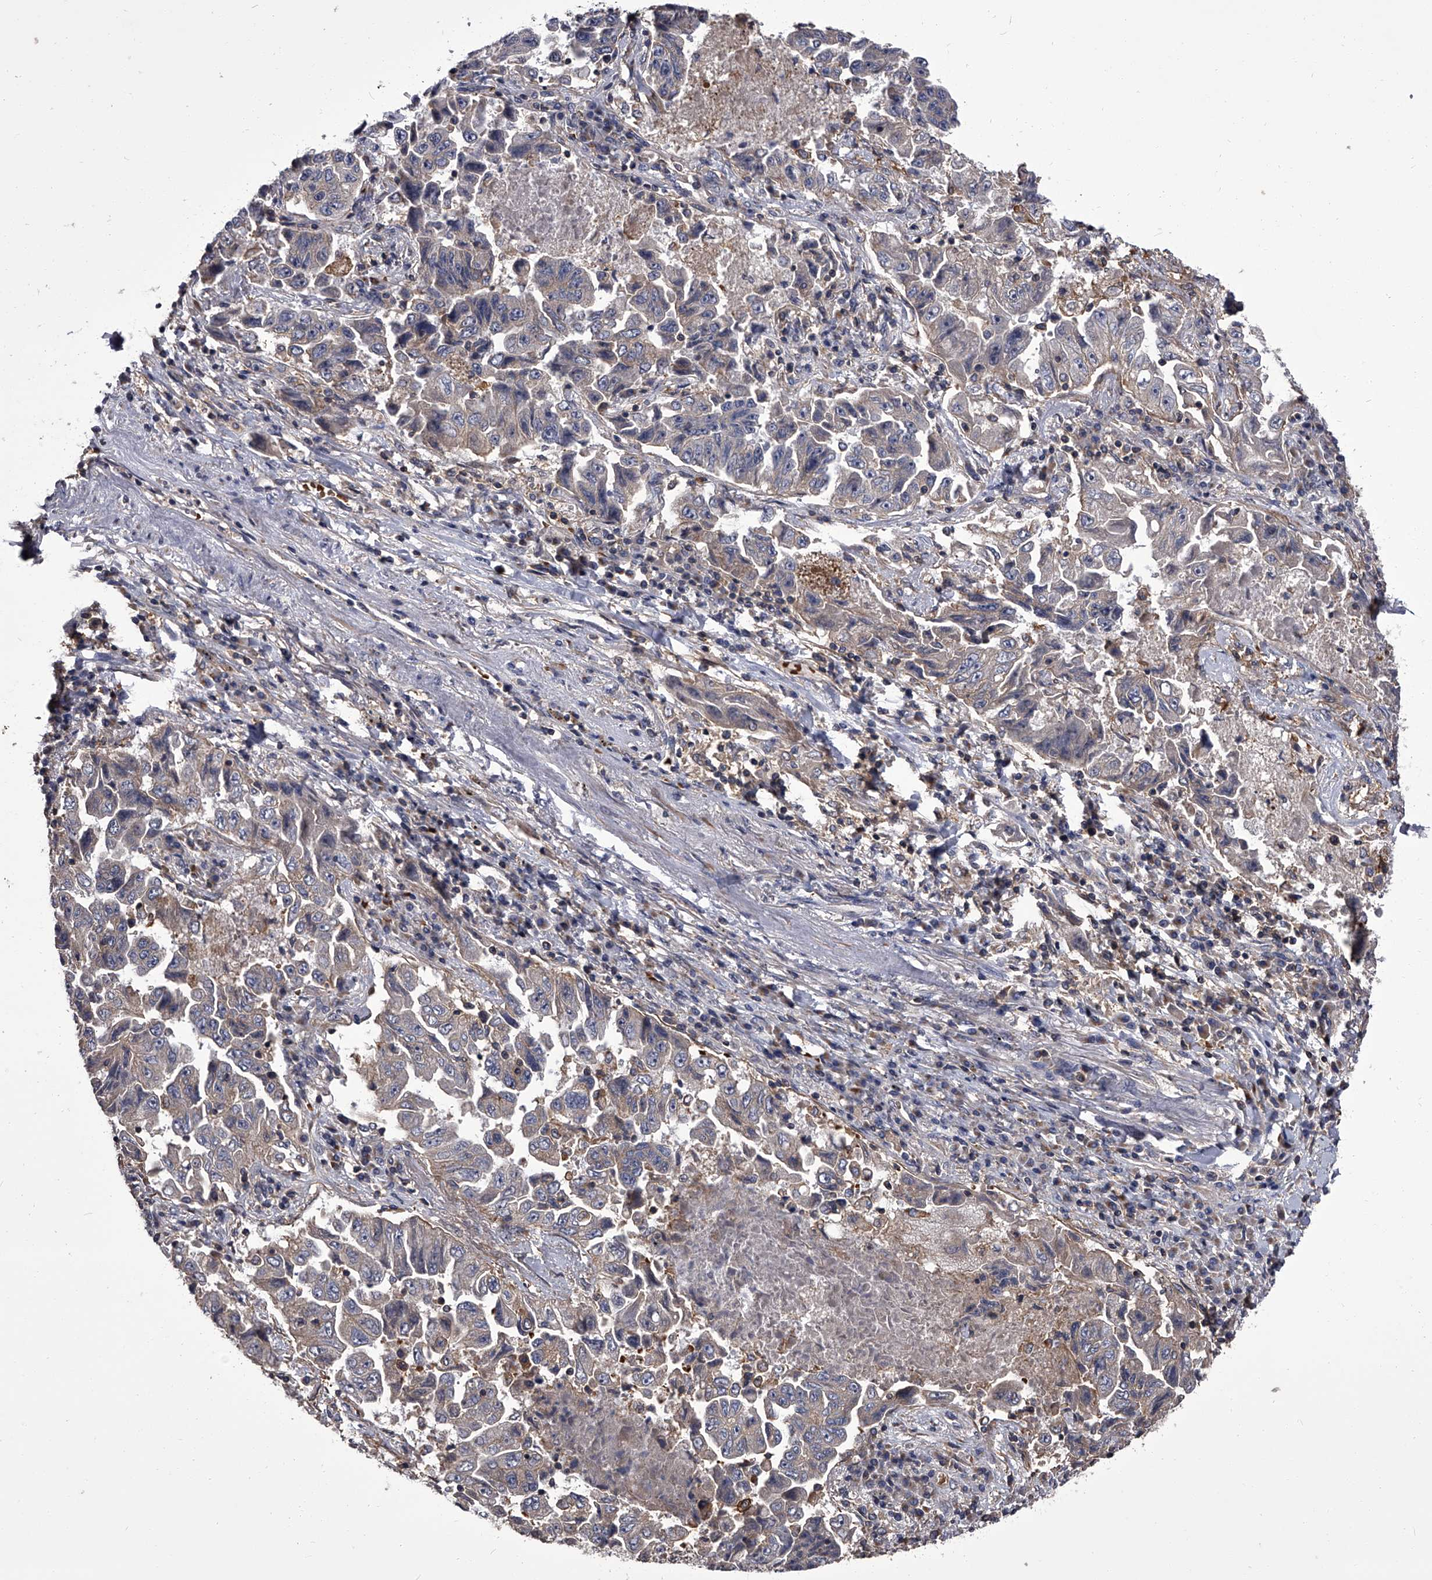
{"staining": {"intensity": "weak", "quantity": "<25%", "location": "cytoplasmic/membranous"}, "tissue": "lung cancer", "cell_type": "Tumor cells", "image_type": "cancer", "snomed": [{"axis": "morphology", "description": "Adenocarcinoma, NOS"}, {"axis": "topography", "description": "Lung"}], "caption": "Tumor cells are negative for protein expression in human lung adenocarcinoma.", "gene": "STK36", "patient": {"sex": "female", "age": 51}}